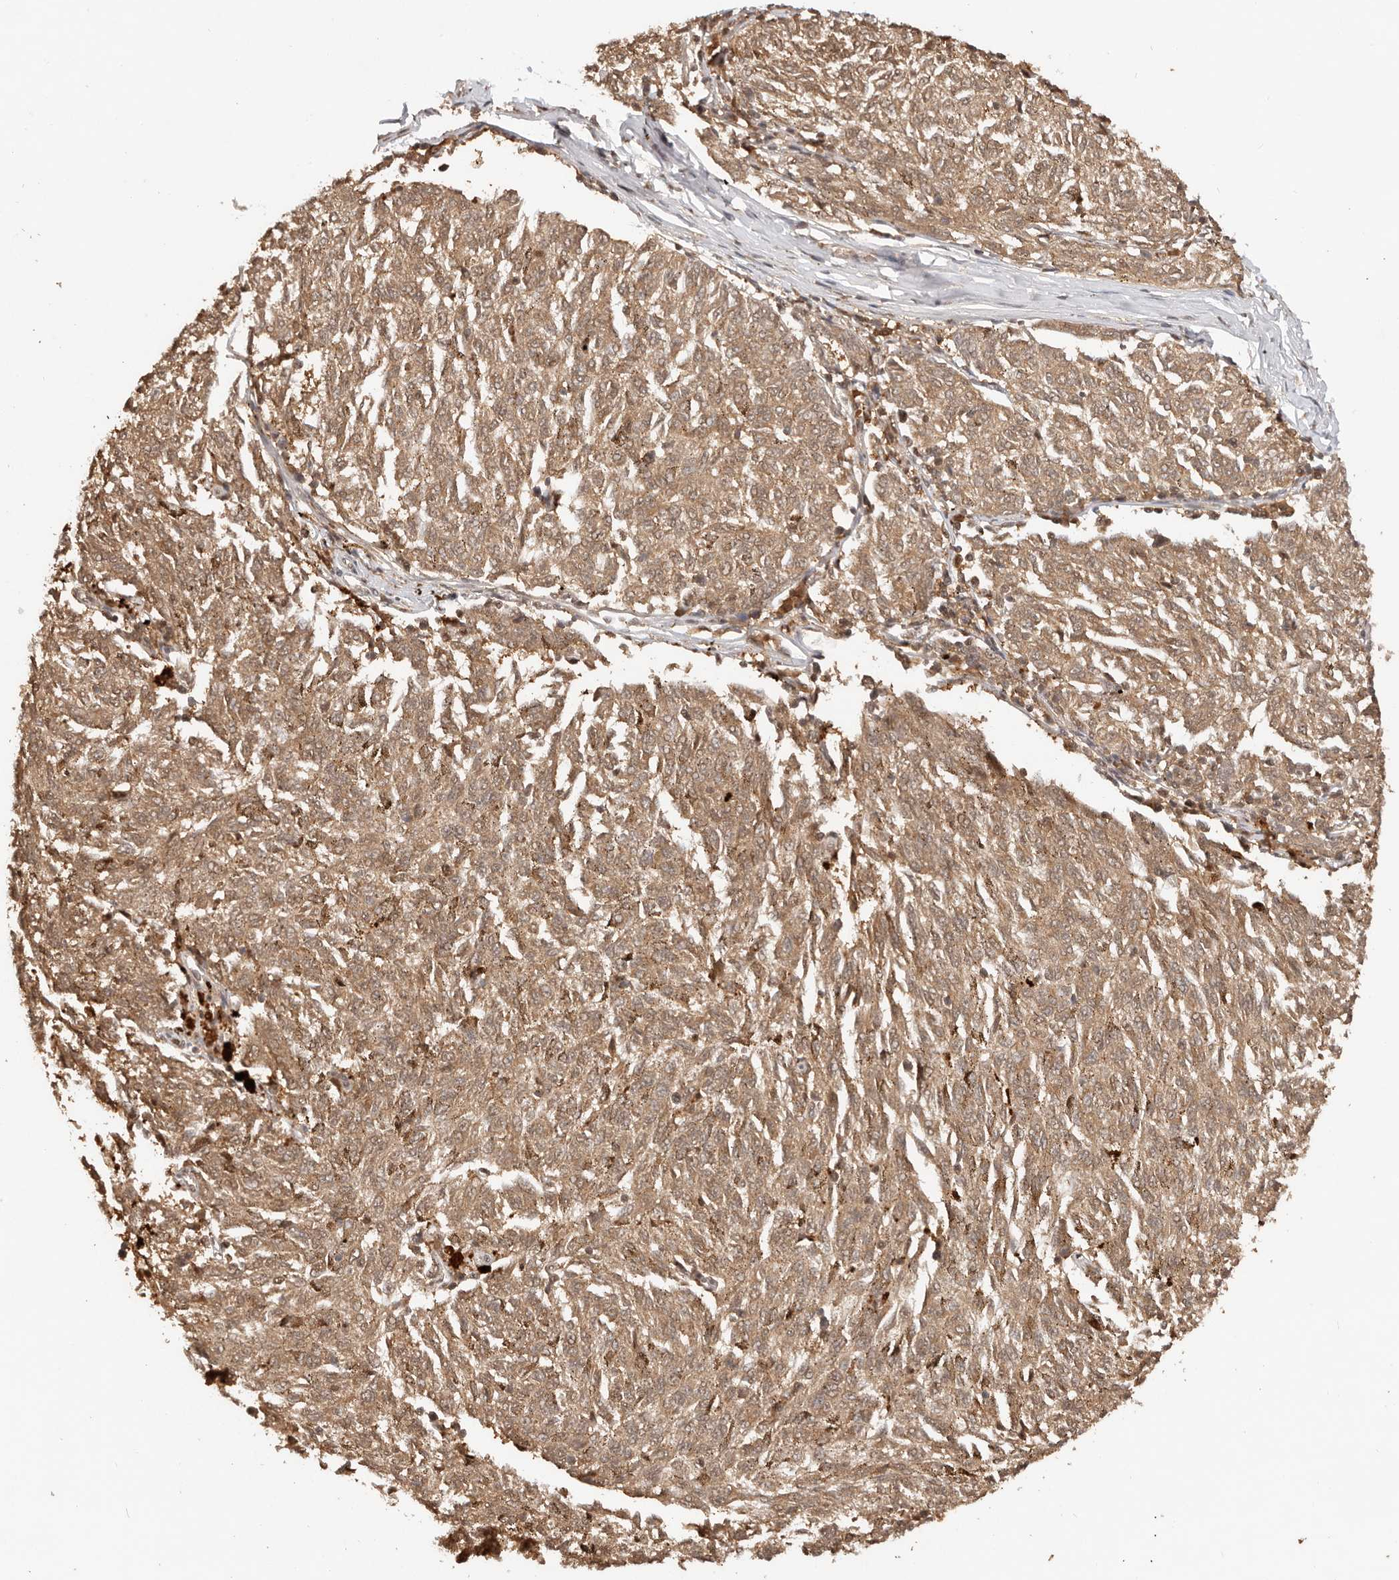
{"staining": {"intensity": "moderate", "quantity": ">75%", "location": "cytoplasmic/membranous"}, "tissue": "melanoma", "cell_type": "Tumor cells", "image_type": "cancer", "snomed": [{"axis": "morphology", "description": "Malignant melanoma, NOS"}, {"axis": "topography", "description": "Skin"}], "caption": "Immunohistochemistry (IHC) (DAB) staining of melanoma displays moderate cytoplasmic/membranous protein expression in approximately >75% of tumor cells.", "gene": "PSMA5", "patient": {"sex": "female", "age": 72}}